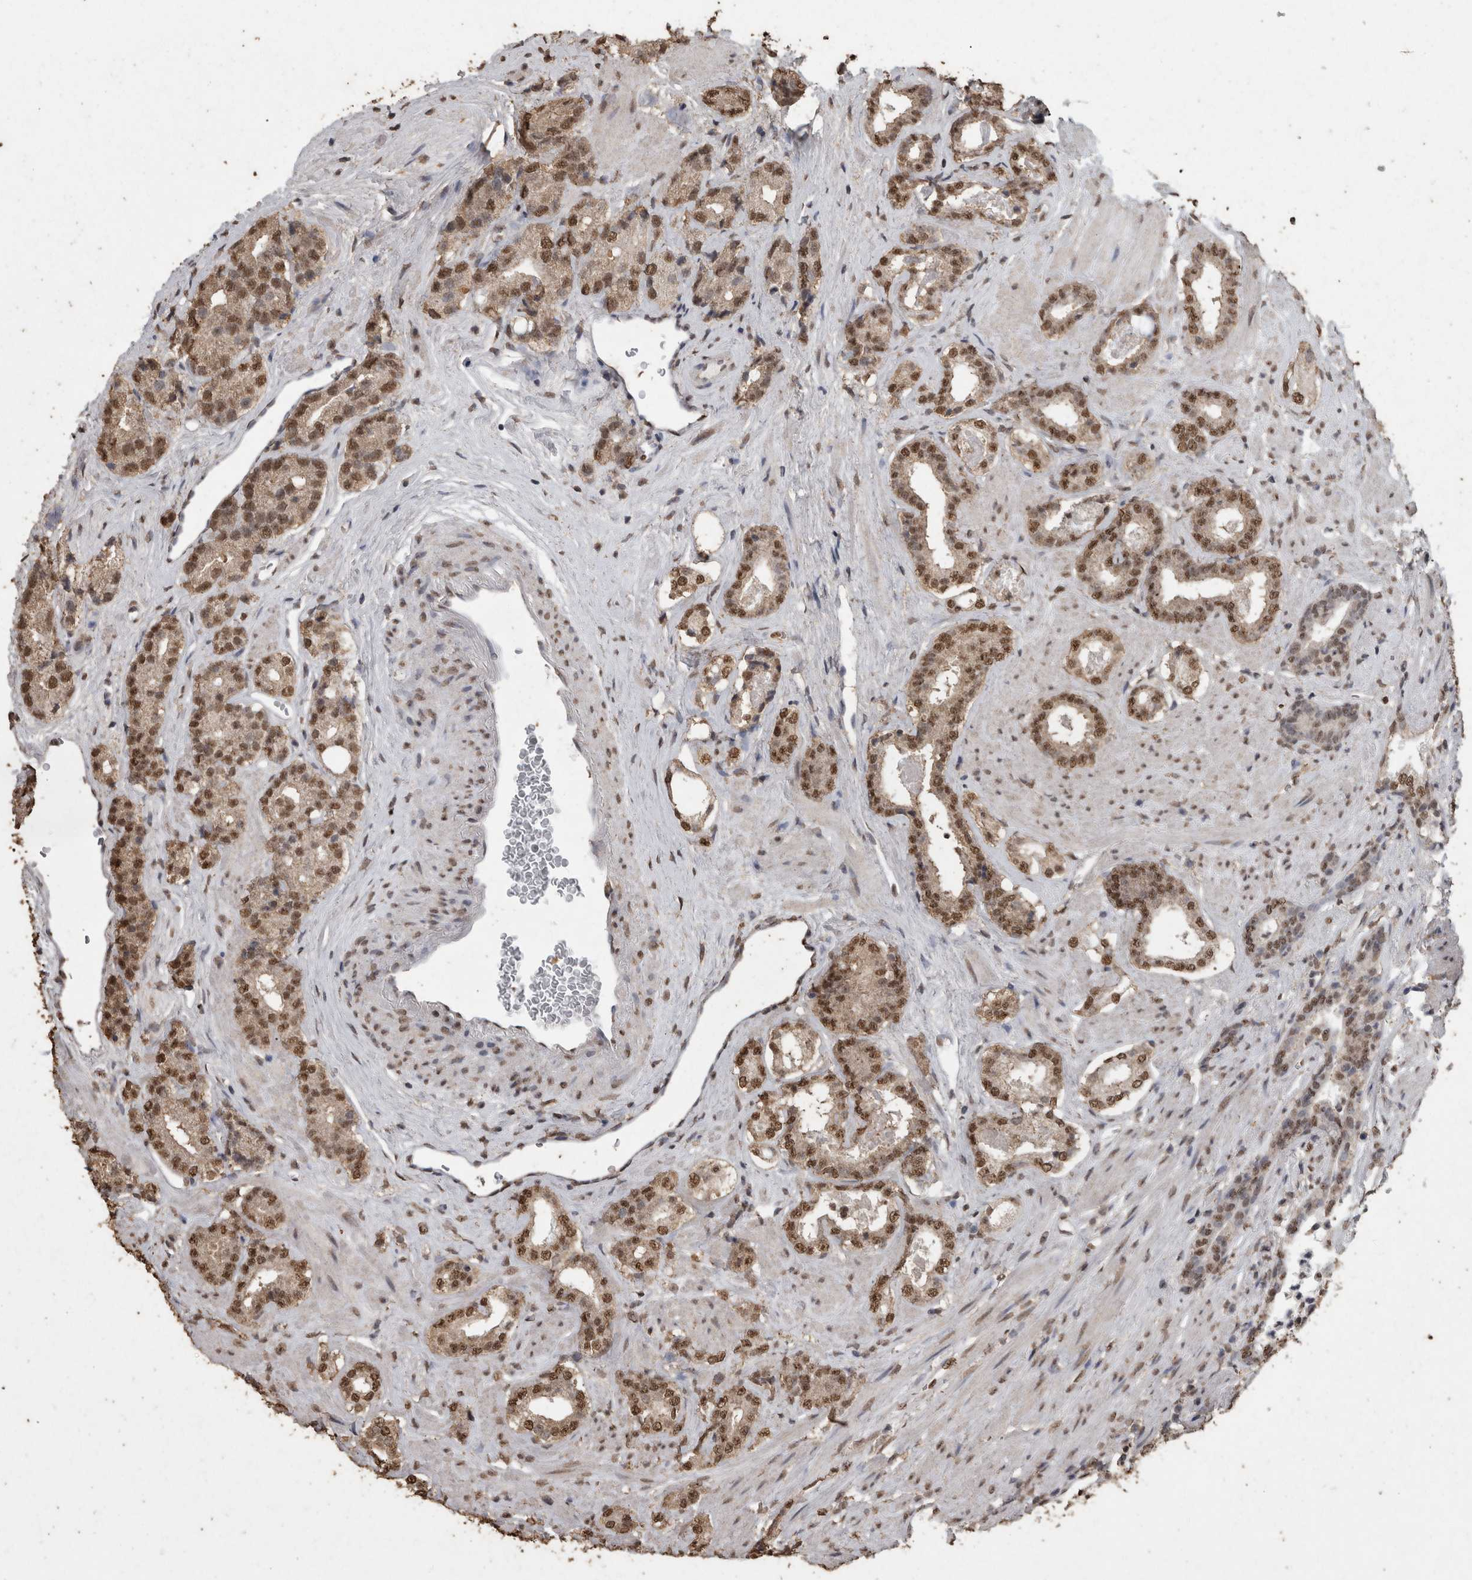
{"staining": {"intensity": "moderate", "quantity": ">75%", "location": "nuclear"}, "tissue": "prostate cancer", "cell_type": "Tumor cells", "image_type": "cancer", "snomed": [{"axis": "morphology", "description": "Adenocarcinoma, High grade"}, {"axis": "topography", "description": "Prostate"}], "caption": "Human prostate adenocarcinoma (high-grade) stained for a protein (brown) displays moderate nuclear positive staining in about >75% of tumor cells.", "gene": "SMAD7", "patient": {"sex": "male", "age": 71}}